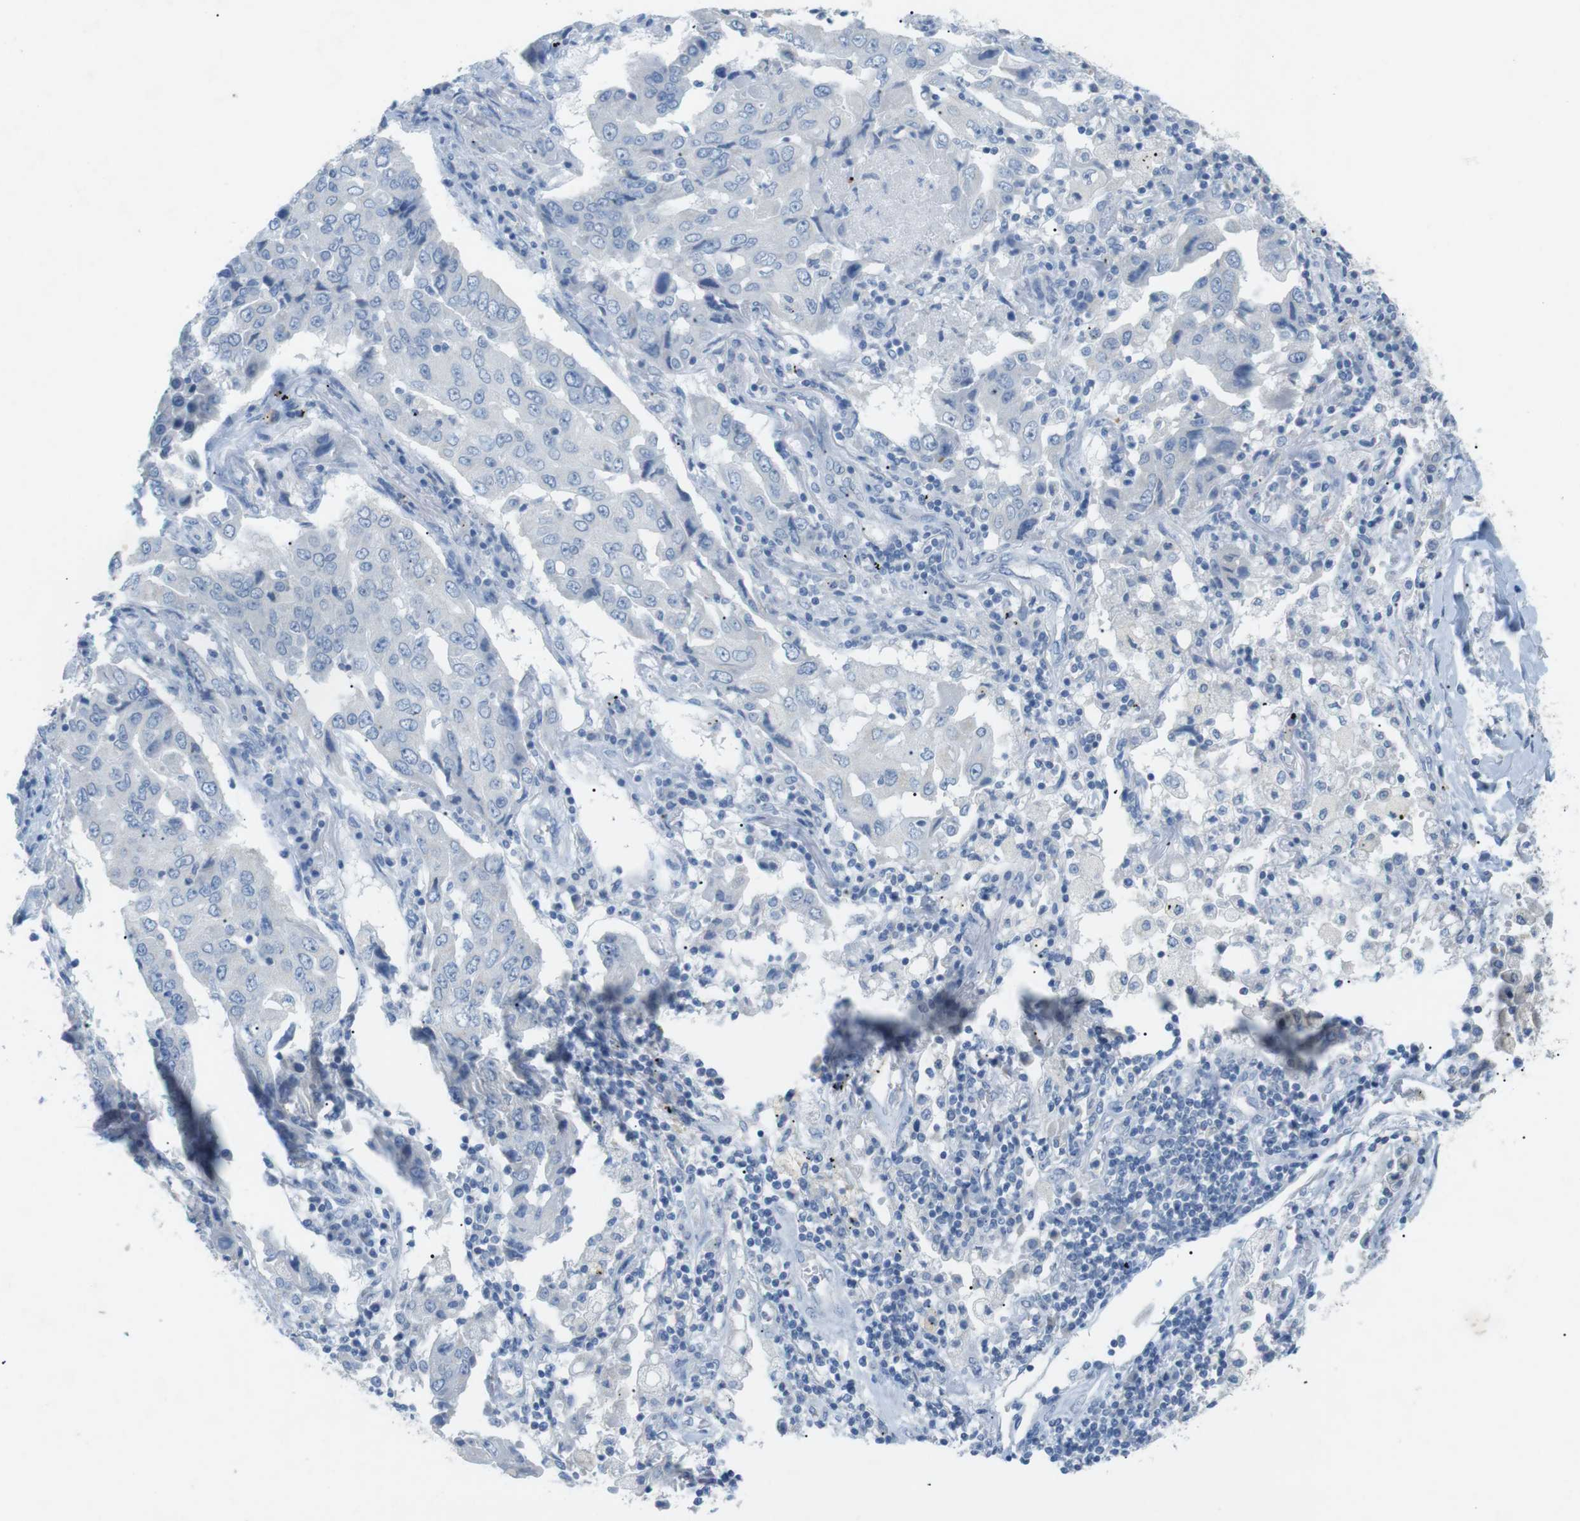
{"staining": {"intensity": "negative", "quantity": "none", "location": "none"}, "tissue": "lung cancer", "cell_type": "Tumor cells", "image_type": "cancer", "snomed": [{"axis": "morphology", "description": "Adenocarcinoma, NOS"}, {"axis": "topography", "description": "Lung"}], "caption": "DAB immunohistochemical staining of lung adenocarcinoma displays no significant staining in tumor cells.", "gene": "SALL4", "patient": {"sex": "female", "age": 65}}